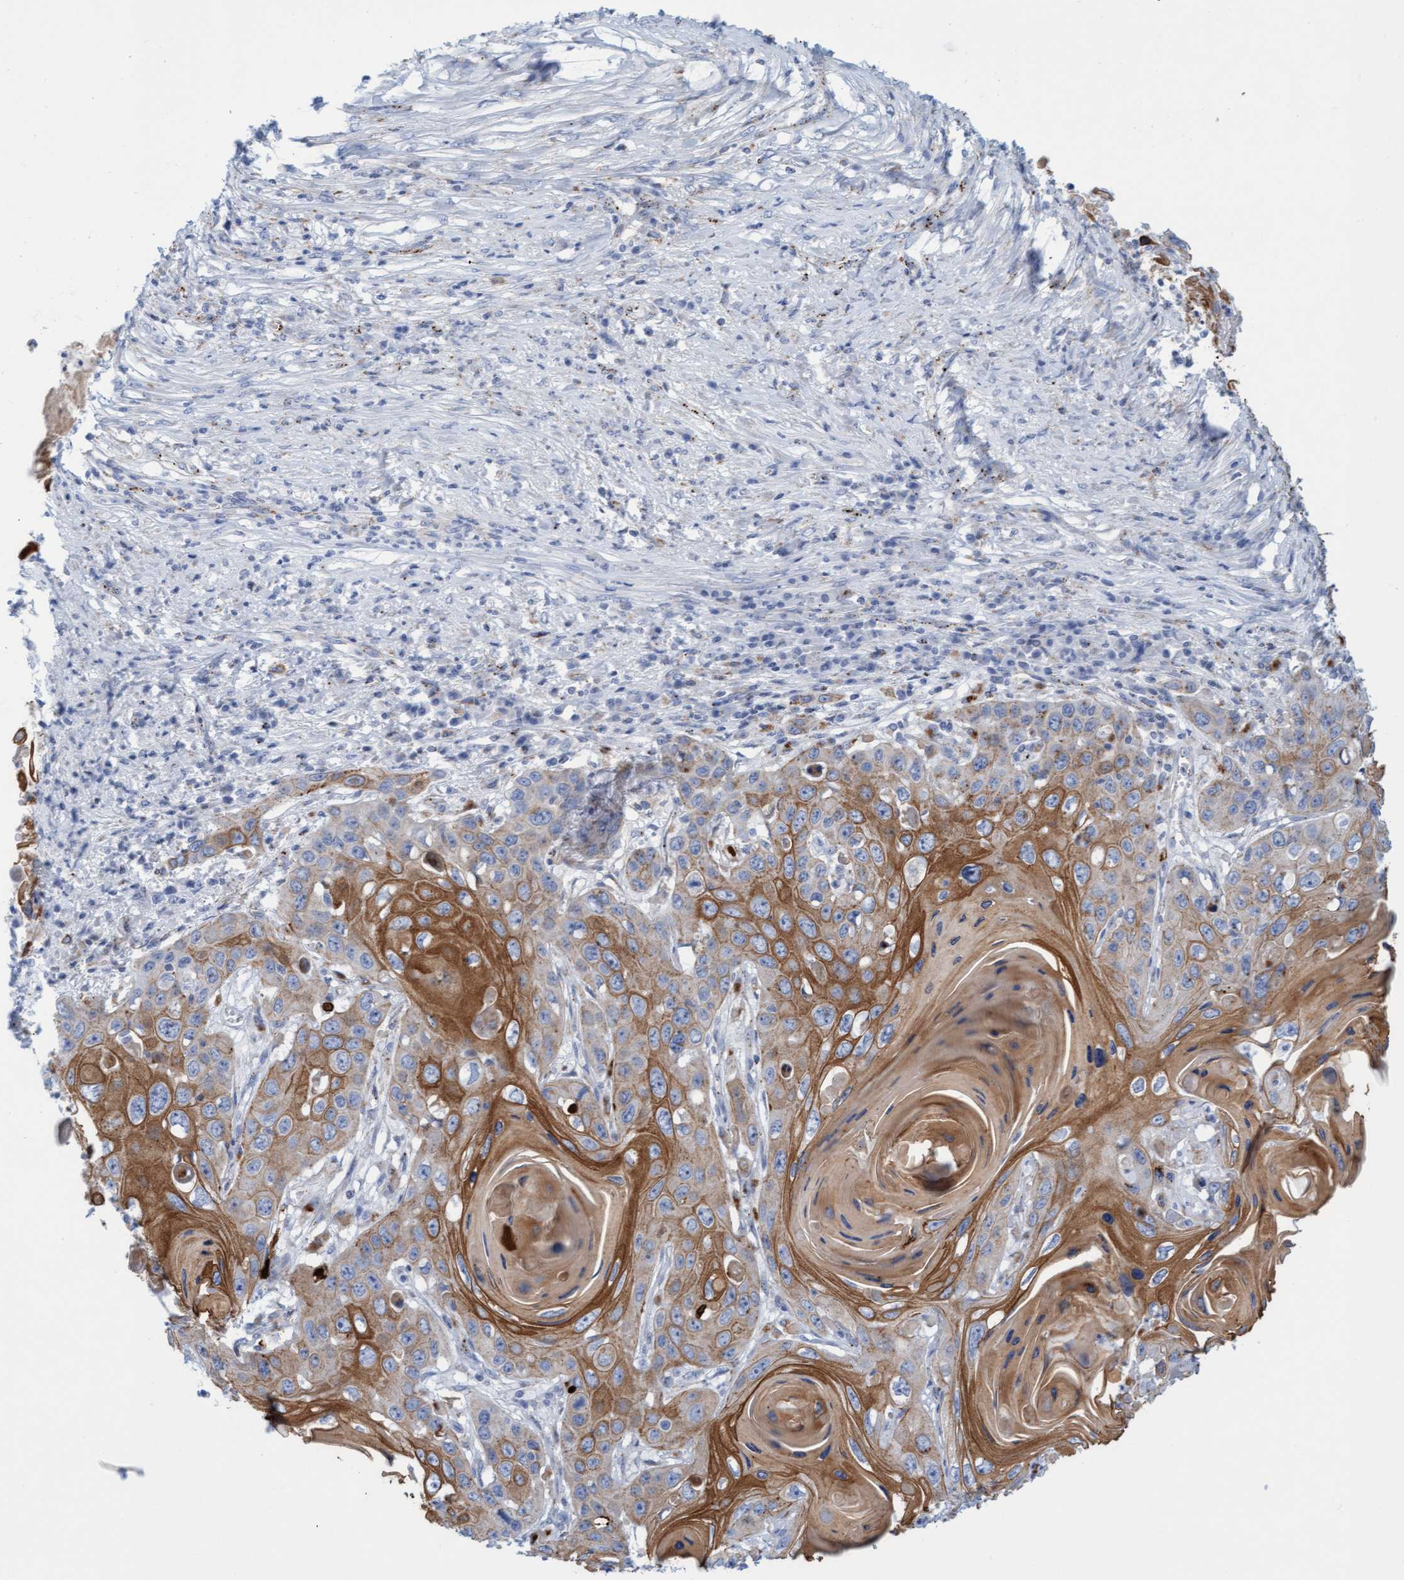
{"staining": {"intensity": "moderate", "quantity": ">75%", "location": "cytoplasmic/membranous"}, "tissue": "skin cancer", "cell_type": "Tumor cells", "image_type": "cancer", "snomed": [{"axis": "morphology", "description": "Squamous cell carcinoma, NOS"}, {"axis": "topography", "description": "Skin"}], "caption": "A micrograph of human squamous cell carcinoma (skin) stained for a protein exhibits moderate cytoplasmic/membranous brown staining in tumor cells.", "gene": "SGSH", "patient": {"sex": "male", "age": 55}}